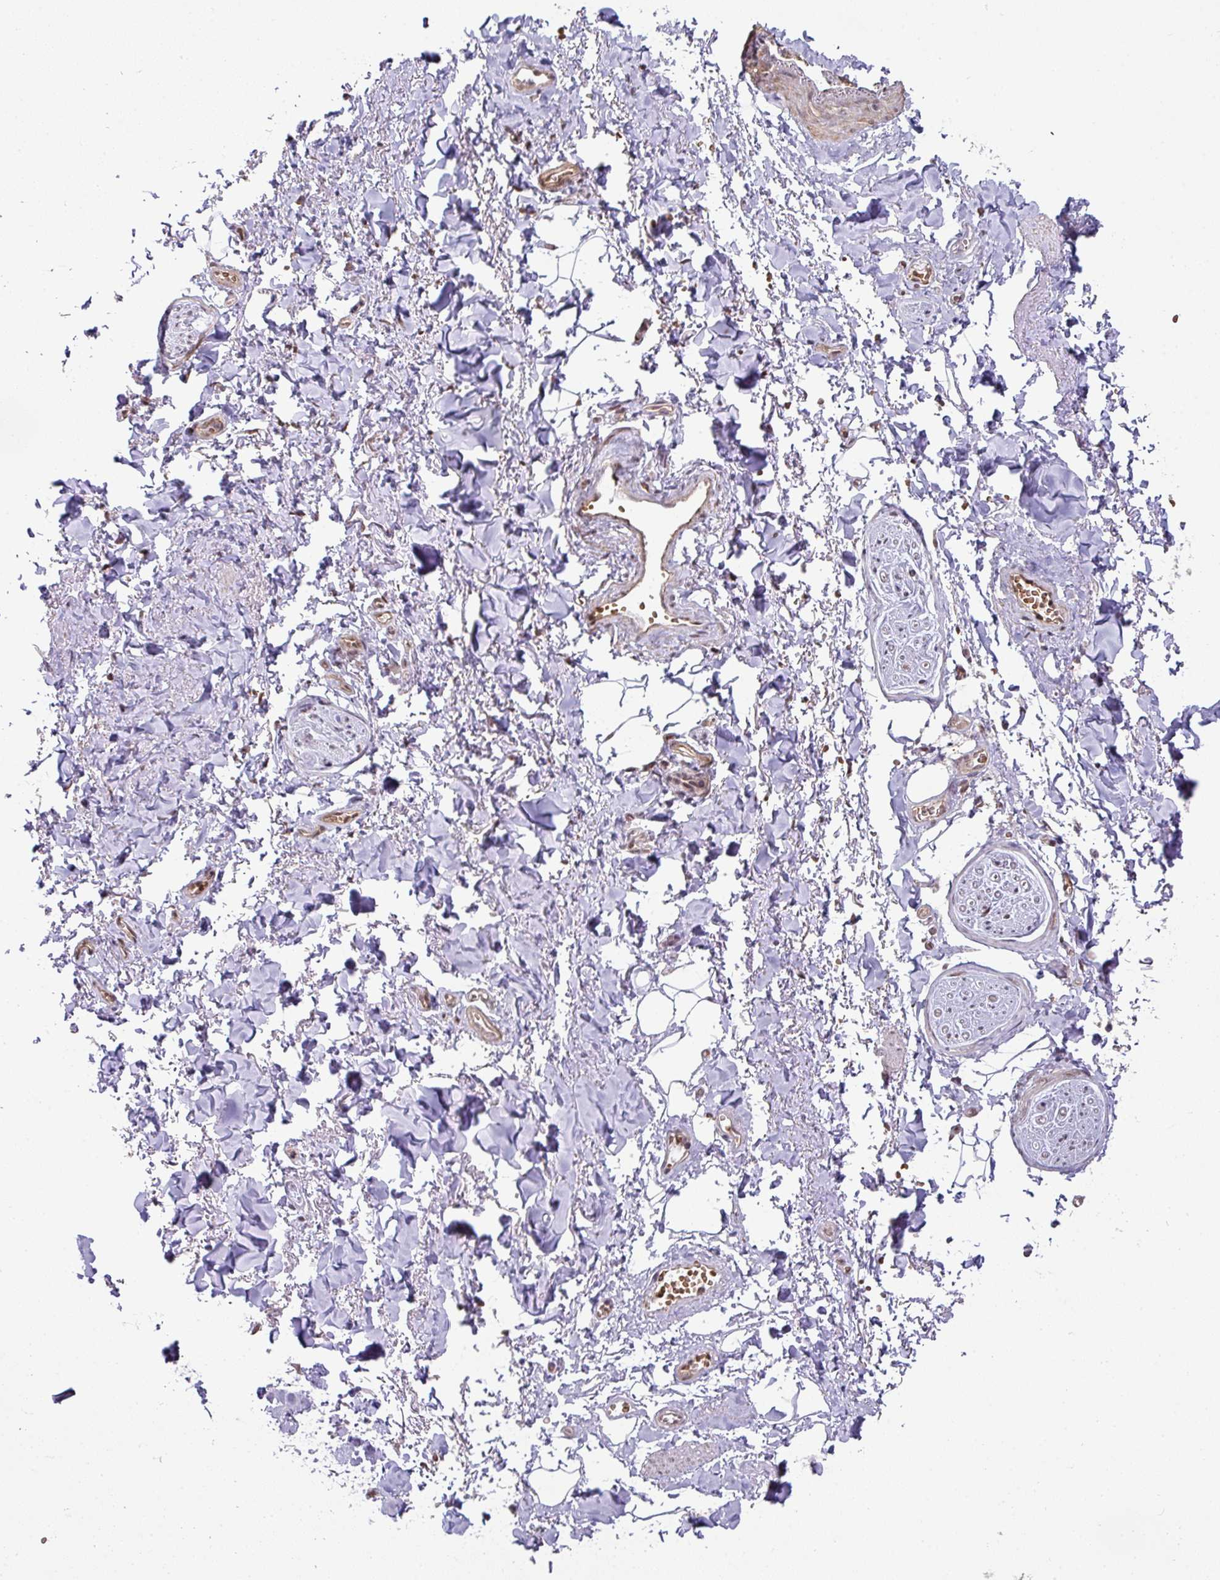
{"staining": {"intensity": "negative", "quantity": "none", "location": "none"}, "tissue": "adipose tissue", "cell_type": "Adipocytes", "image_type": "normal", "snomed": [{"axis": "morphology", "description": "Normal tissue, NOS"}, {"axis": "topography", "description": "Vulva"}, {"axis": "topography", "description": "Vagina"}, {"axis": "topography", "description": "Peripheral nerve tissue"}], "caption": "Adipocytes are negative for protein expression in unremarkable human adipose tissue. (DAB (3,3'-diaminobenzidine) immunohistochemistry (IHC) with hematoxylin counter stain).", "gene": "NCOA5", "patient": {"sex": "female", "age": 66}}